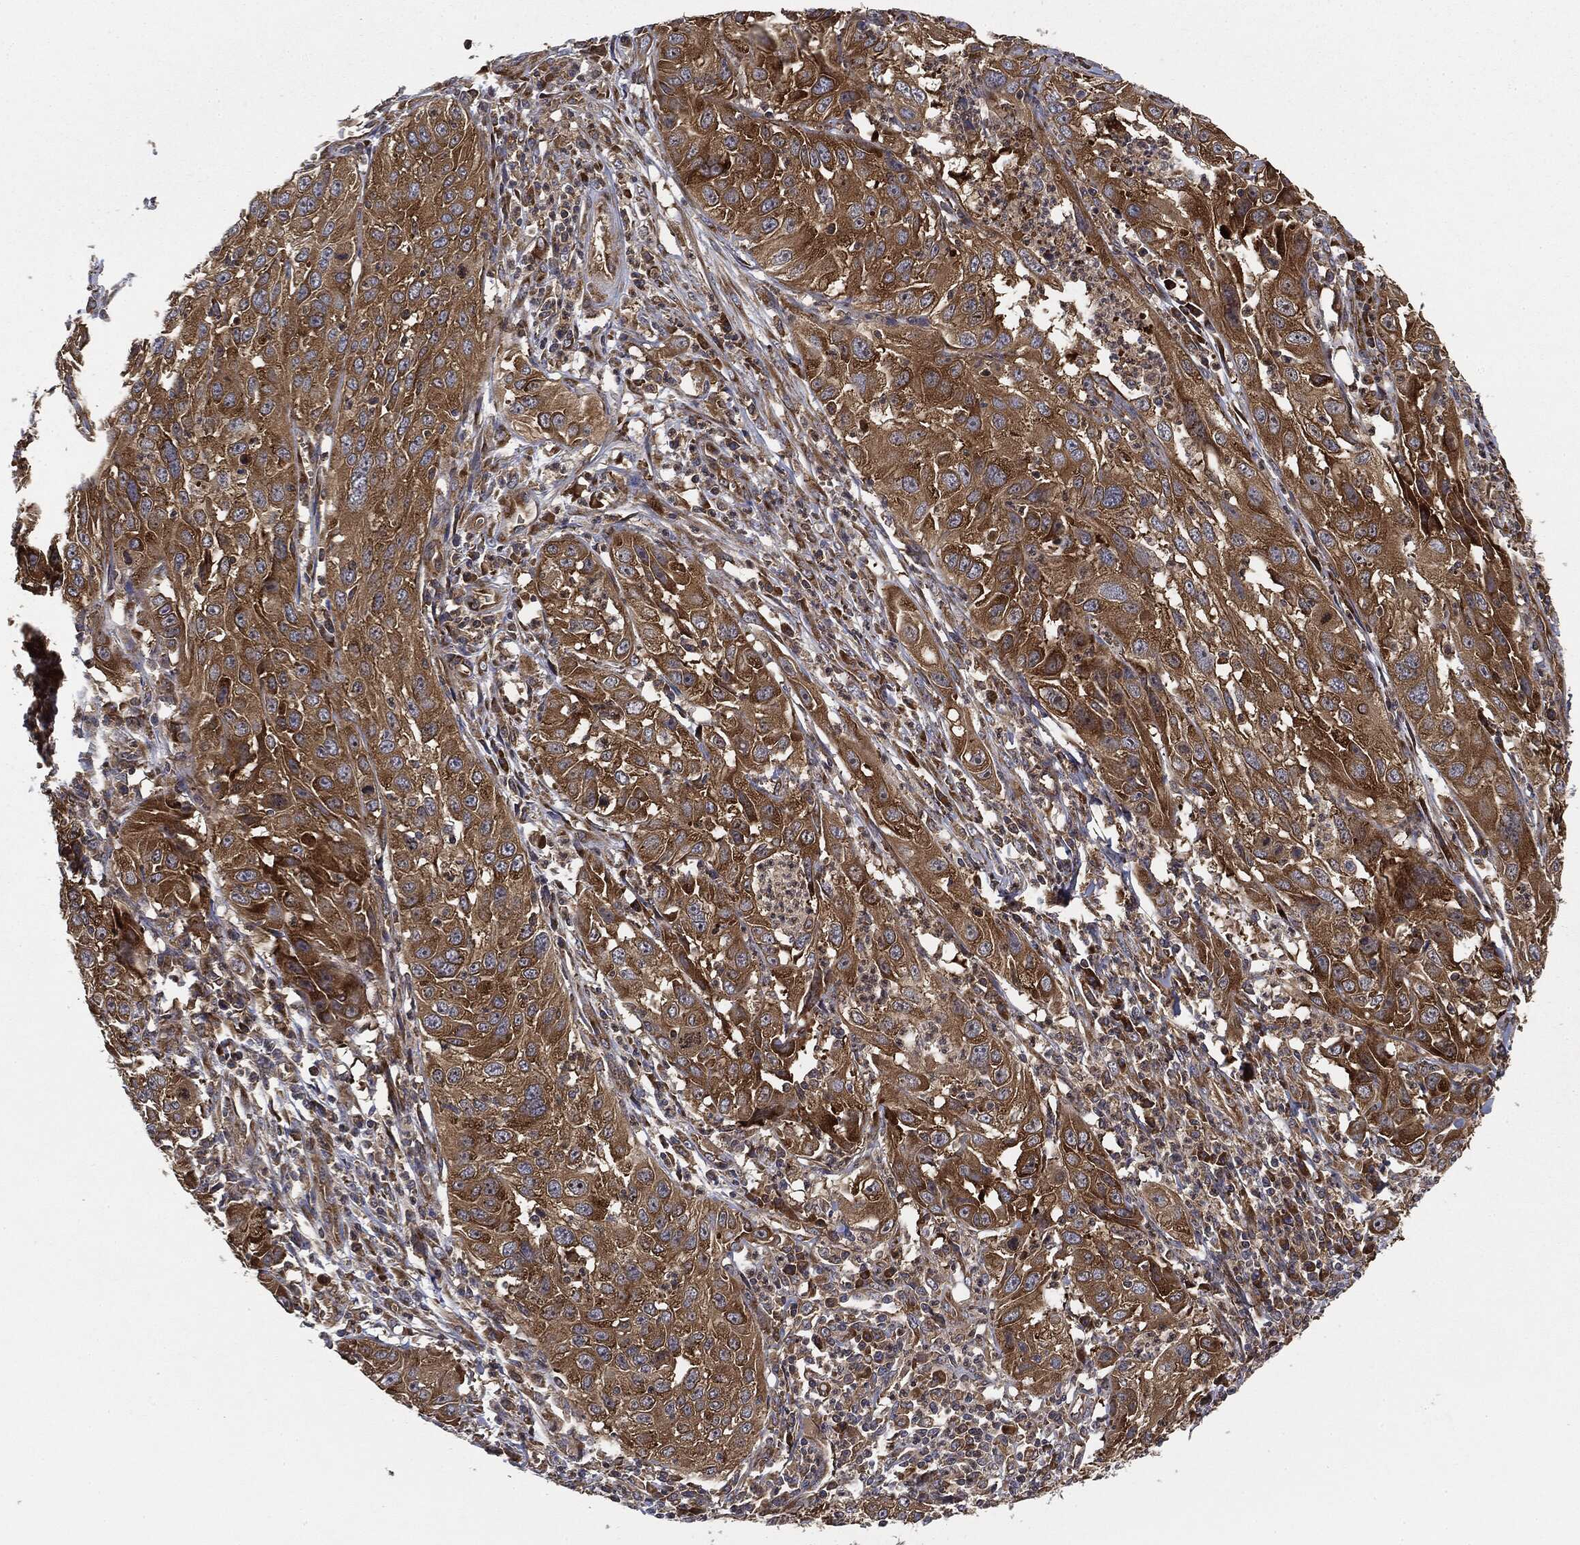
{"staining": {"intensity": "strong", "quantity": ">75%", "location": "cytoplasmic/membranous"}, "tissue": "cervical cancer", "cell_type": "Tumor cells", "image_type": "cancer", "snomed": [{"axis": "morphology", "description": "Squamous cell carcinoma, NOS"}, {"axis": "topography", "description": "Cervix"}], "caption": "Immunohistochemistry (IHC) staining of cervical cancer, which shows high levels of strong cytoplasmic/membranous staining in about >75% of tumor cells indicating strong cytoplasmic/membranous protein expression. The staining was performed using DAB (brown) for protein detection and nuclei were counterstained in hematoxylin (blue).", "gene": "EIF2AK2", "patient": {"sex": "female", "age": 32}}